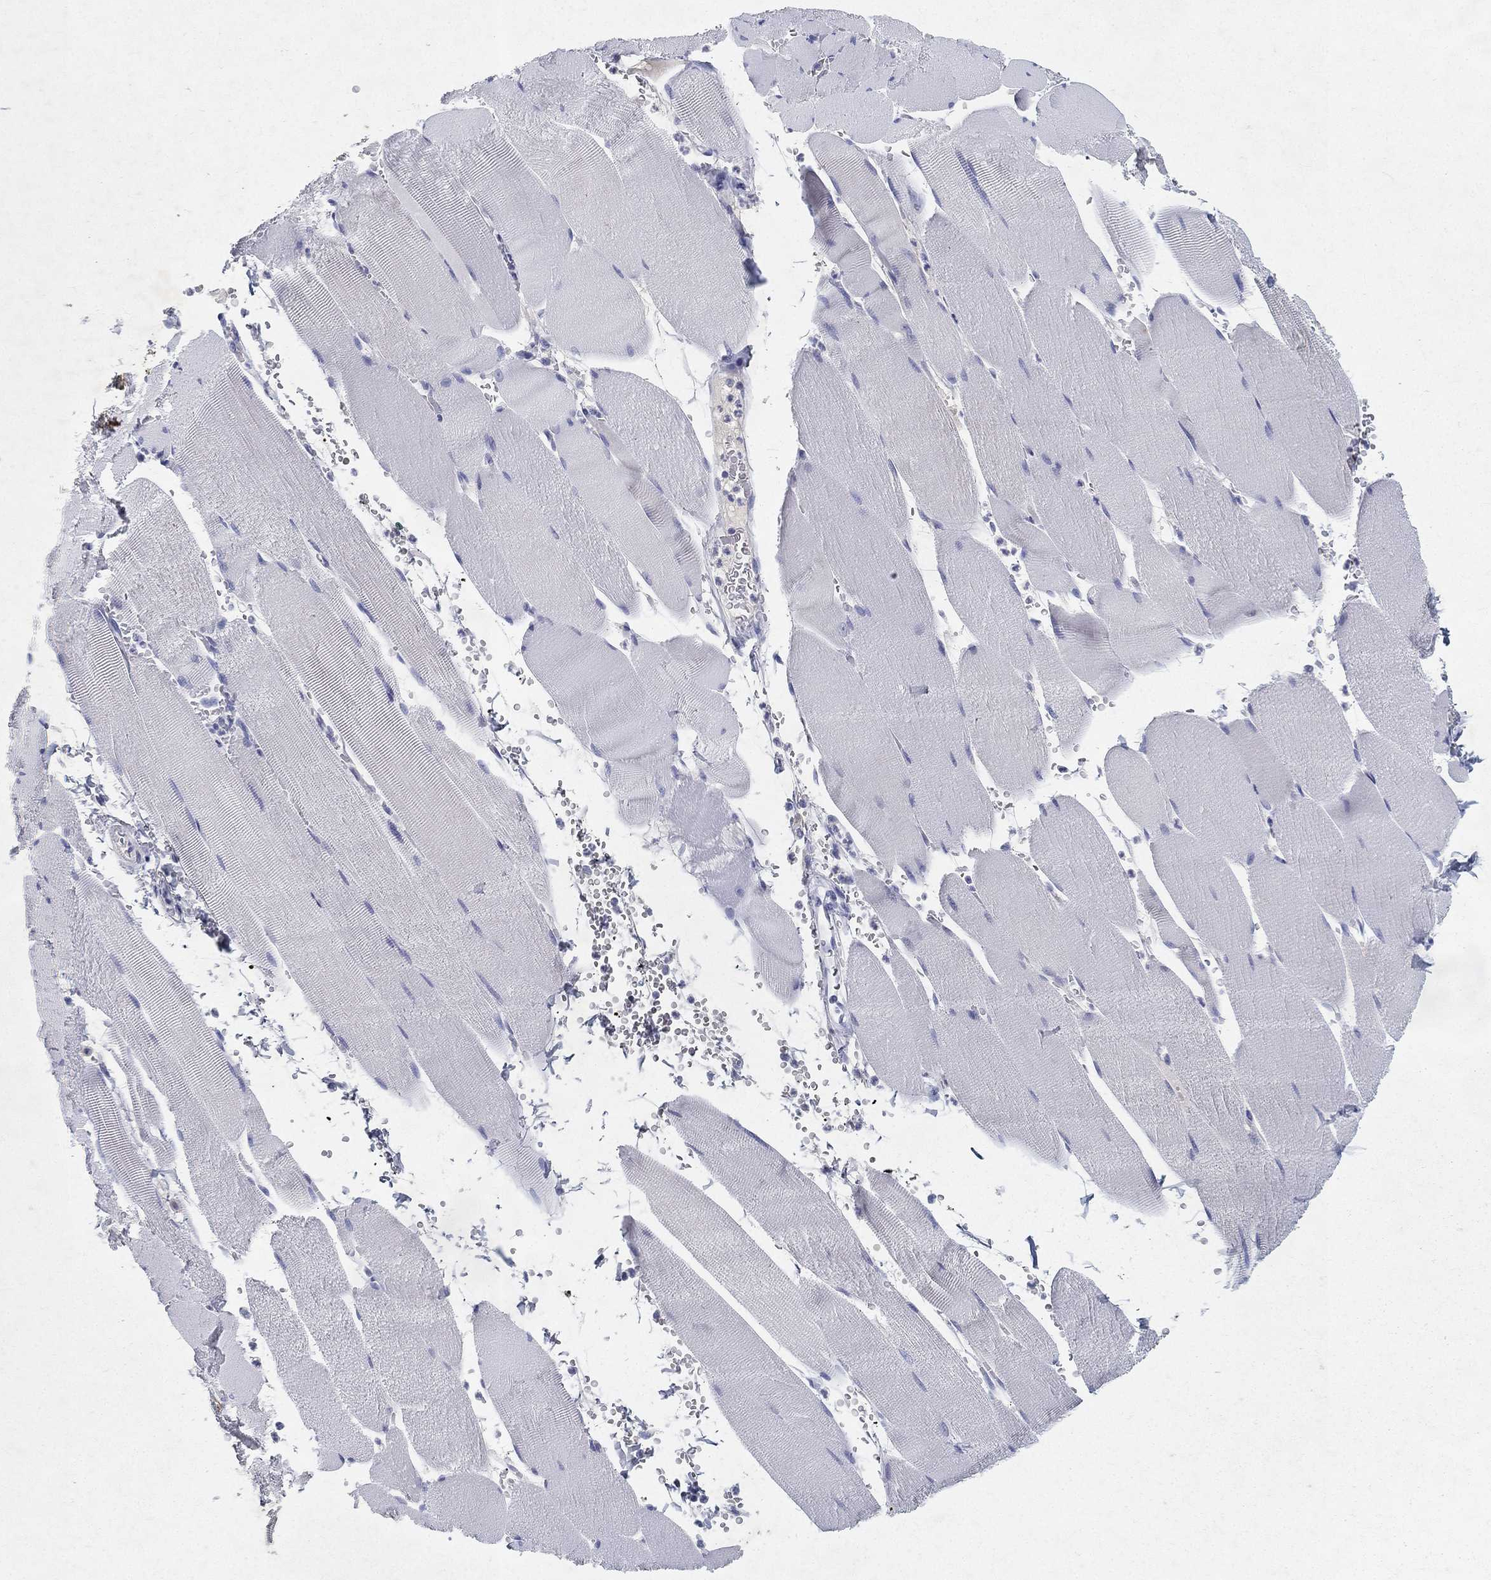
{"staining": {"intensity": "negative", "quantity": "none", "location": "none"}, "tissue": "skeletal muscle", "cell_type": "Myocytes", "image_type": "normal", "snomed": [{"axis": "morphology", "description": "Normal tissue, NOS"}, {"axis": "topography", "description": "Skeletal muscle"}], "caption": "Immunohistochemistry micrograph of unremarkable skeletal muscle: human skeletal muscle stained with DAB (3,3'-diaminobenzidine) reveals no significant protein staining in myocytes. (Immunohistochemistry, brightfield microscopy, high magnification).", "gene": "RGS13", "patient": {"sex": "male", "age": 56}}